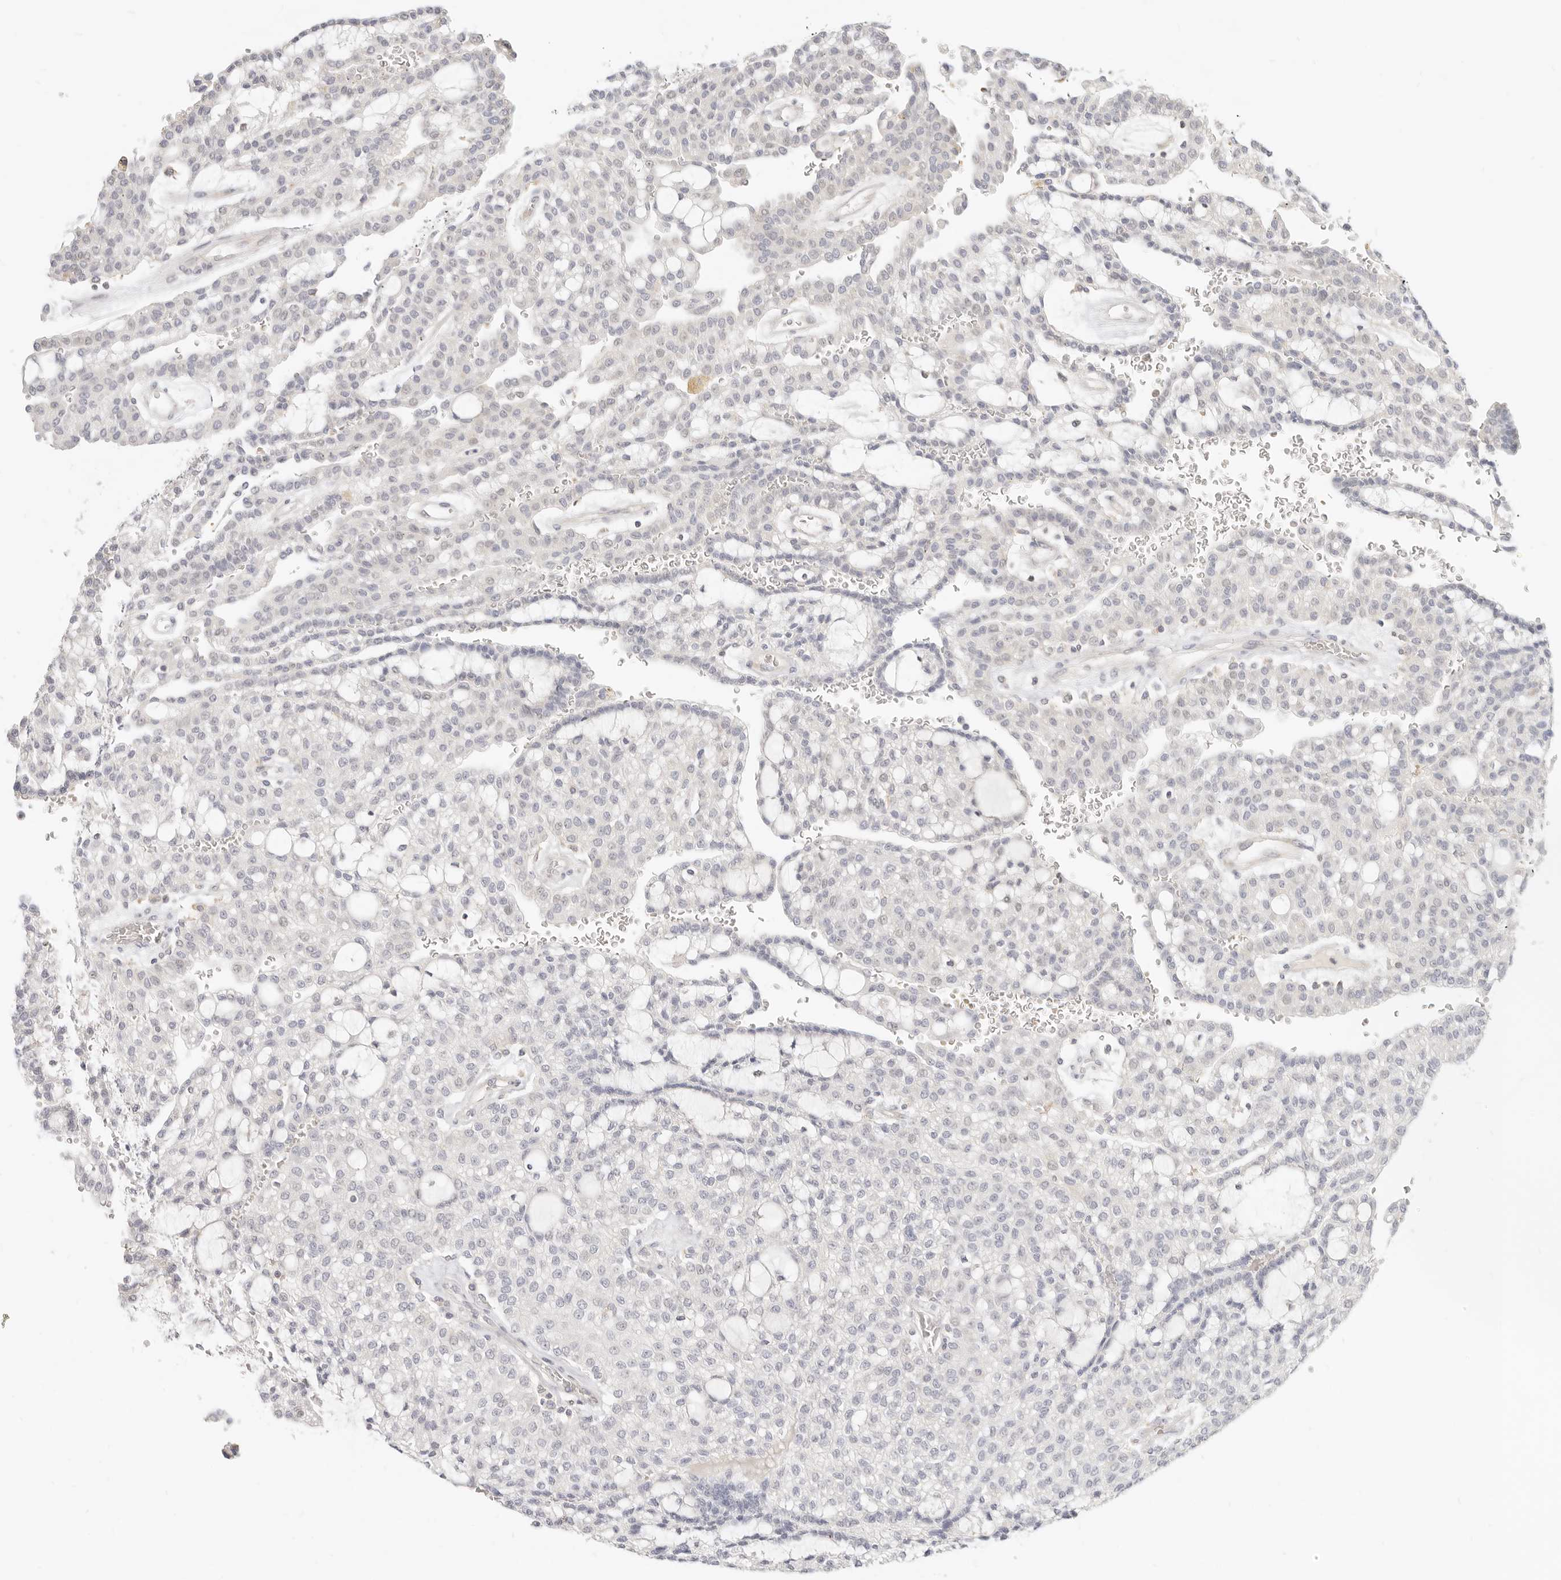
{"staining": {"intensity": "negative", "quantity": "none", "location": "none"}, "tissue": "renal cancer", "cell_type": "Tumor cells", "image_type": "cancer", "snomed": [{"axis": "morphology", "description": "Adenocarcinoma, NOS"}, {"axis": "topography", "description": "Kidney"}], "caption": "The immunohistochemistry (IHC) image has no significant positivity in tumor cells of adenocarcinoma (renal) tissue. (Stains: DAB (3,3'-diaminobenzidine) IHC with hematoxylin counter stain, Microscopy: brightfield microscopy at high magnification).", "gene": "LTB4R2", "patient": {"sex": "male", "age": 63}}